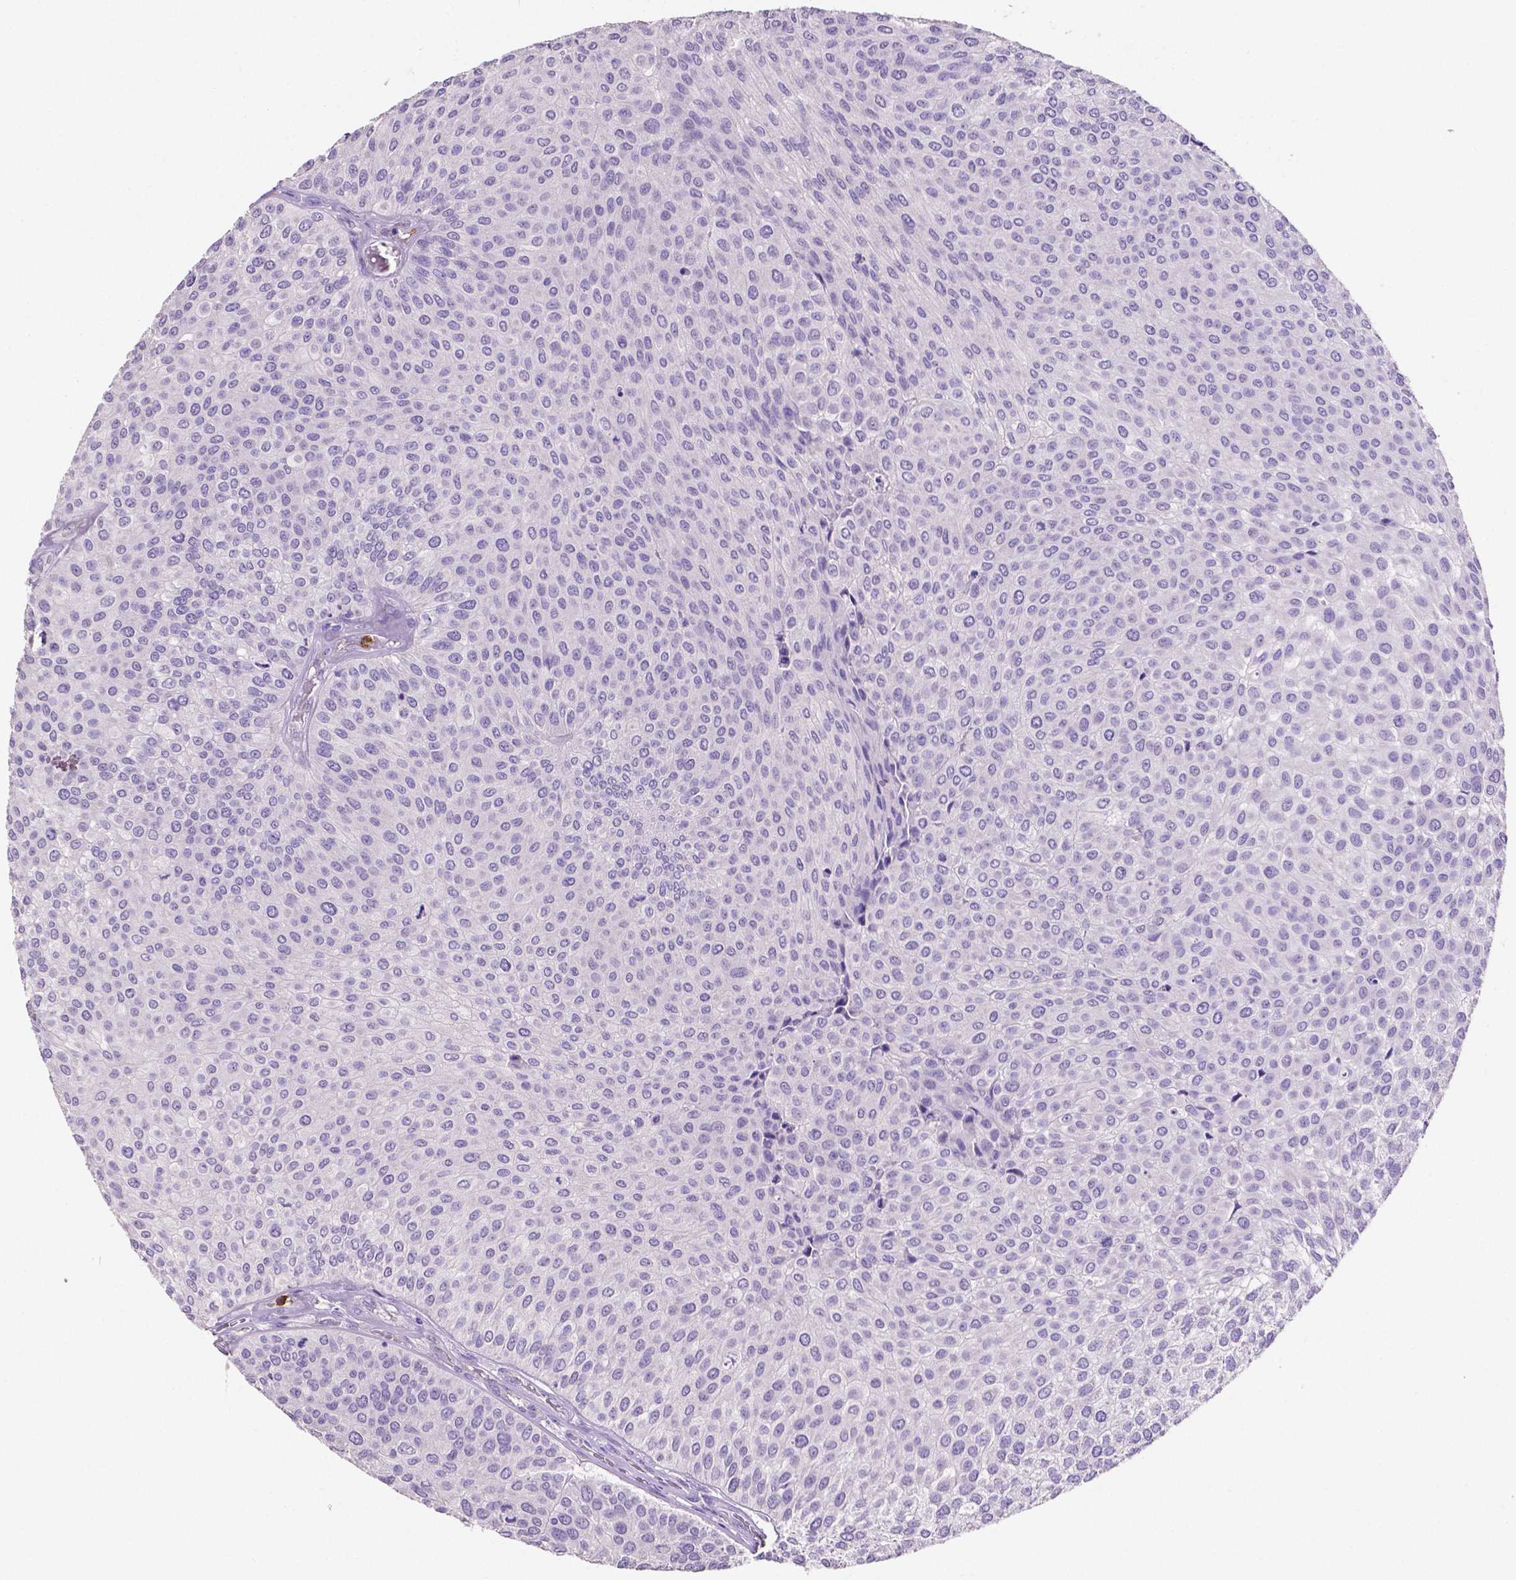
{"staining": {"intensity": "negative", "quantity": "none", "location": "none"}, "tissue": "urothelial cancer", "cell_type": "Tumor cells", "image_type": "cancer", "snomed": [{"axis": "morphology", "description": "Urothelial carcinoma, Low grade"}, {"axis": "topography", "description": "Urinary bladder"}], "caption": "This is a photomicrograph of IHC staining of urothelial cancer, which shows no staining in tumor cells.", "gene": "MMP9", "patient": {"sex": "female", "age": 87}}